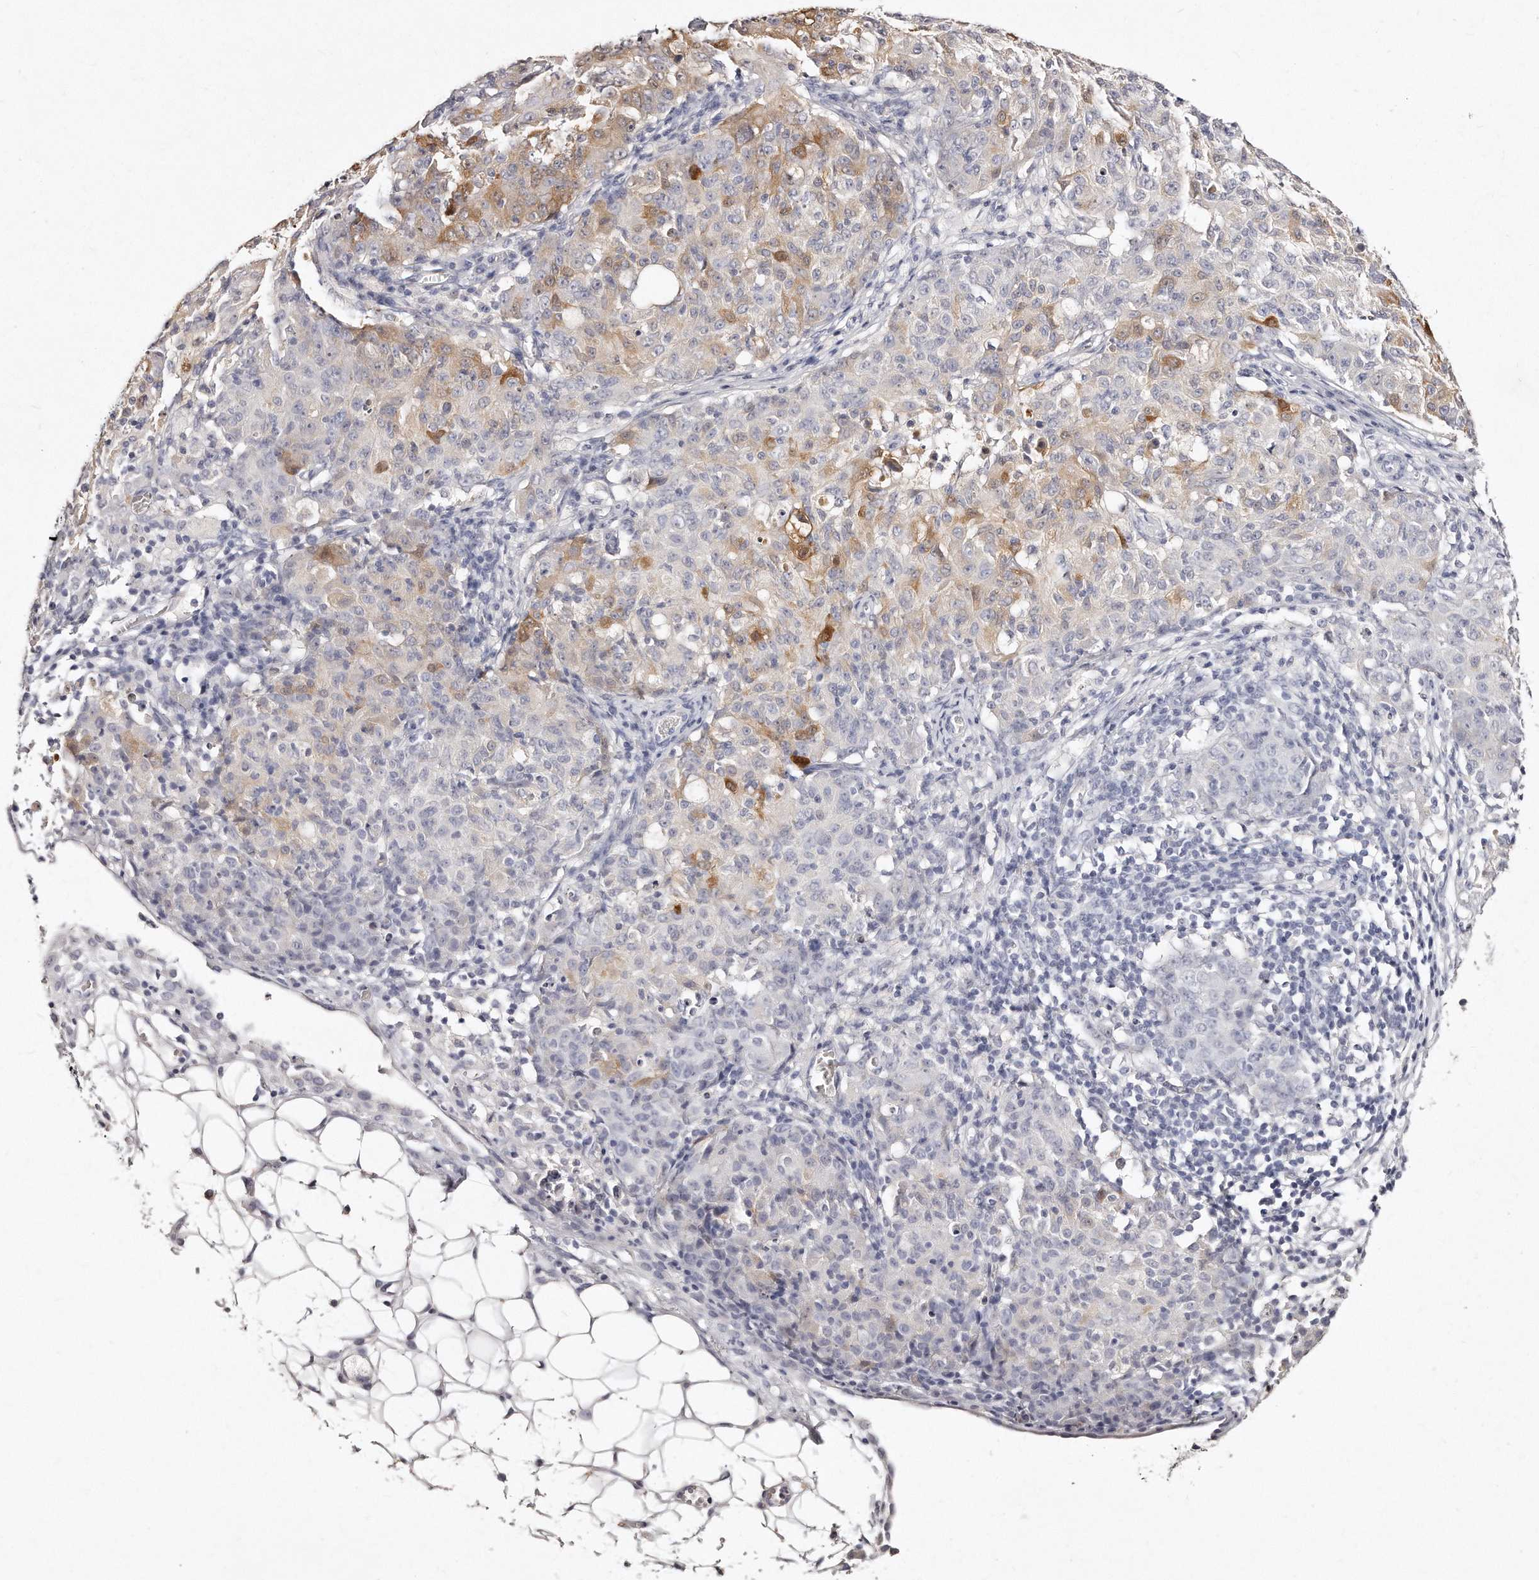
{"staining": {"intensity": "moderate", "quantity": "<25%", "location": "cytoplasmic/membranous"}, "tissue": "ovarian cancer", "cell_type": "Tumor cells", "image_type": "cancer", "snomed": [{"axis": "morphology", "description": "Carcinoma, endometroid"}, {"axis": "topography", "description": "Ovary"}], "caption": "This micrograph exhibits immunohistochemistry (IHC) staining of human endometroid carcinoma (ovarian), with low moderate cytoplasmic/membranous staining in approximately <25% of tumor cells.", "gene": "GDA", "patient": {"sex": "female", "age": 42}}